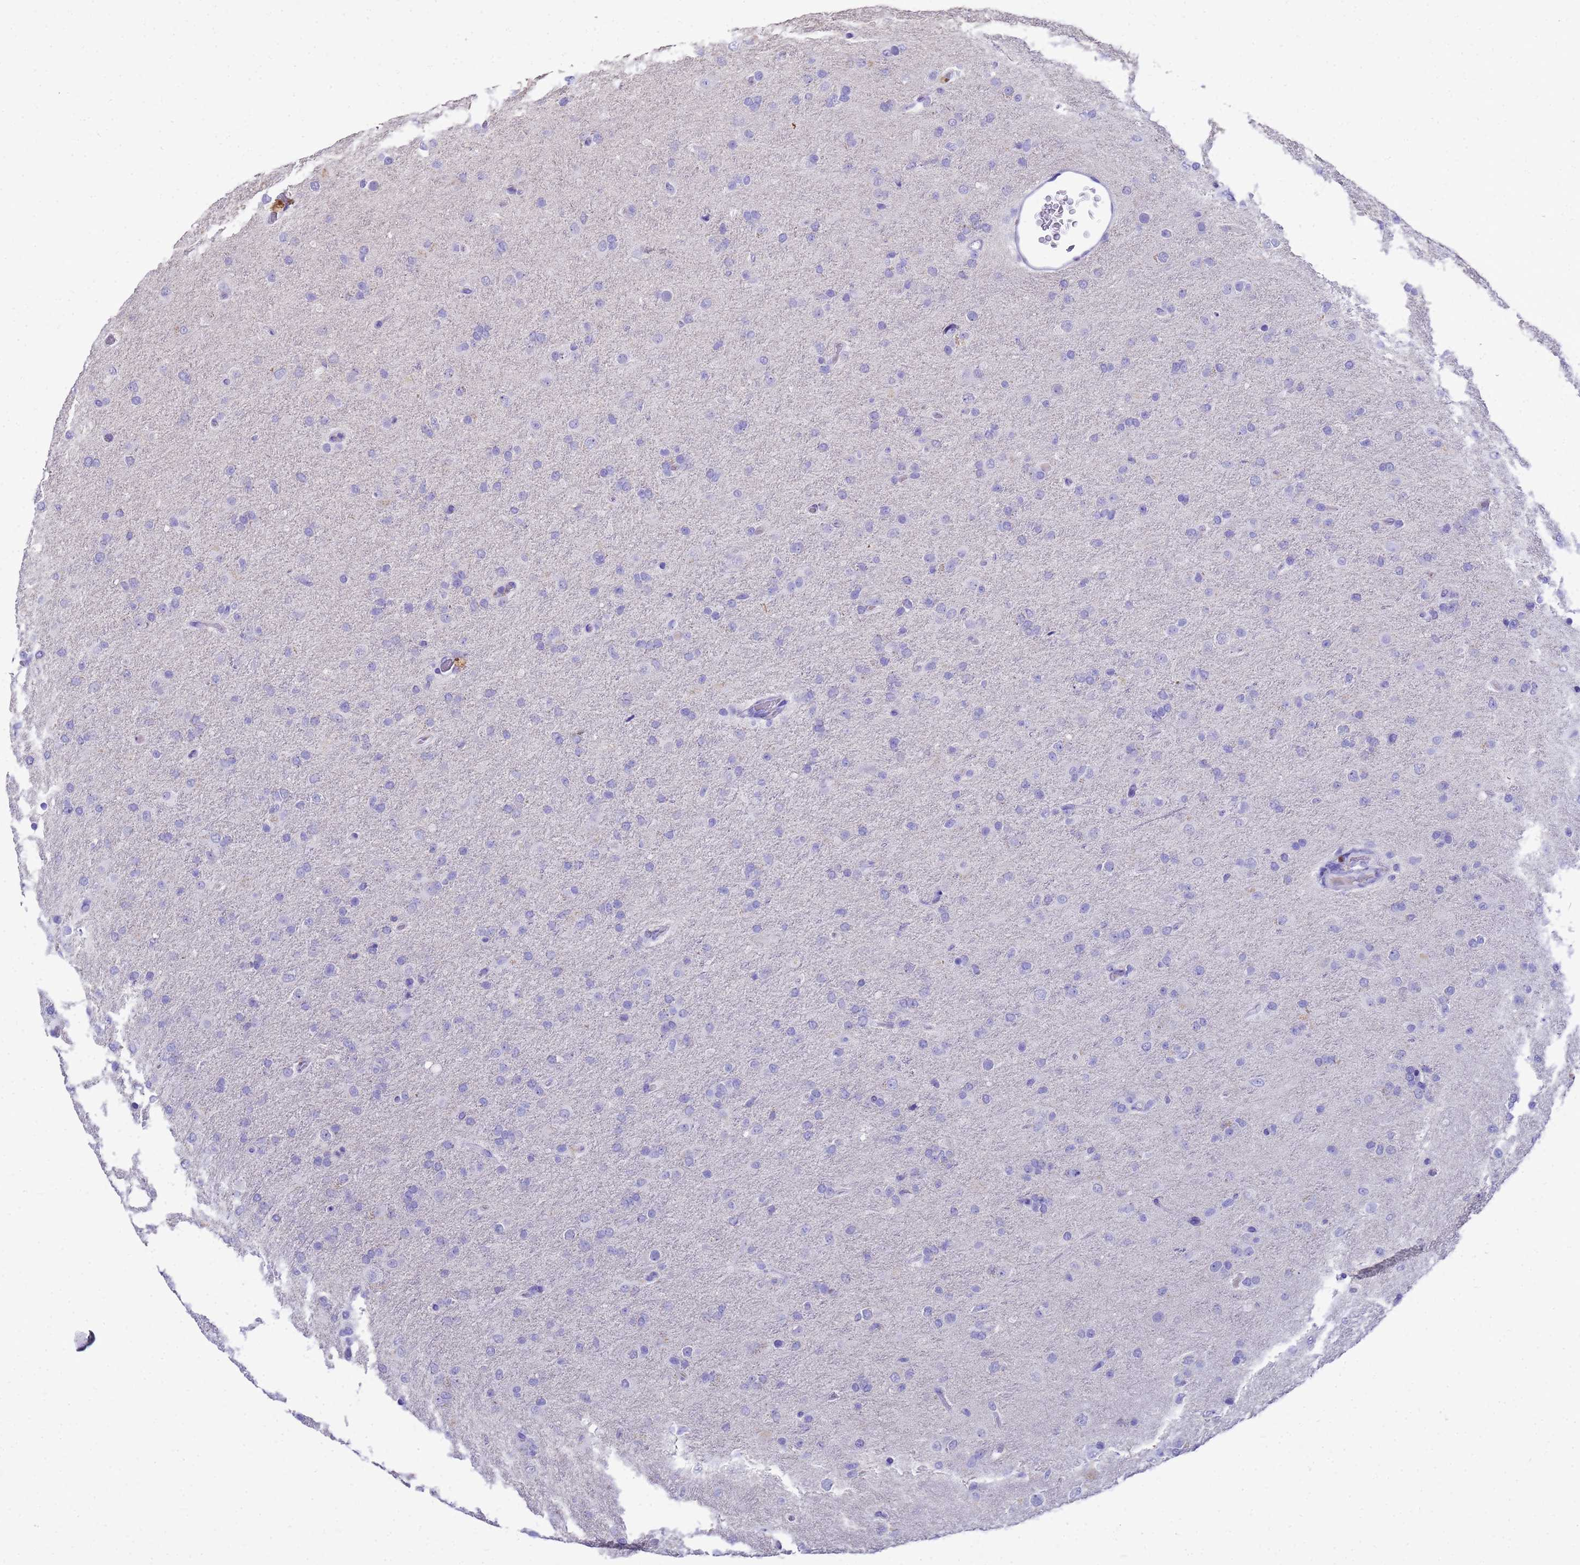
{"staining": {"intensity": "negative", "quantity": "none", "location": "none"}, "tissue": "glioma", "cell_type": "Tumor cells", "image_type": "cancer", "snomed": [{"axis": "morphology", "description": "Glioma, malignant, Low grade"}, {"axis": "topography", "description": "Brain"}], "caption": "An immunohistochemistry micrograph of glioma is shown. There is no staining in tumor cells of glioma.", "gene": "MS4A13", "patient": {"sex": "male", "age": 65}}